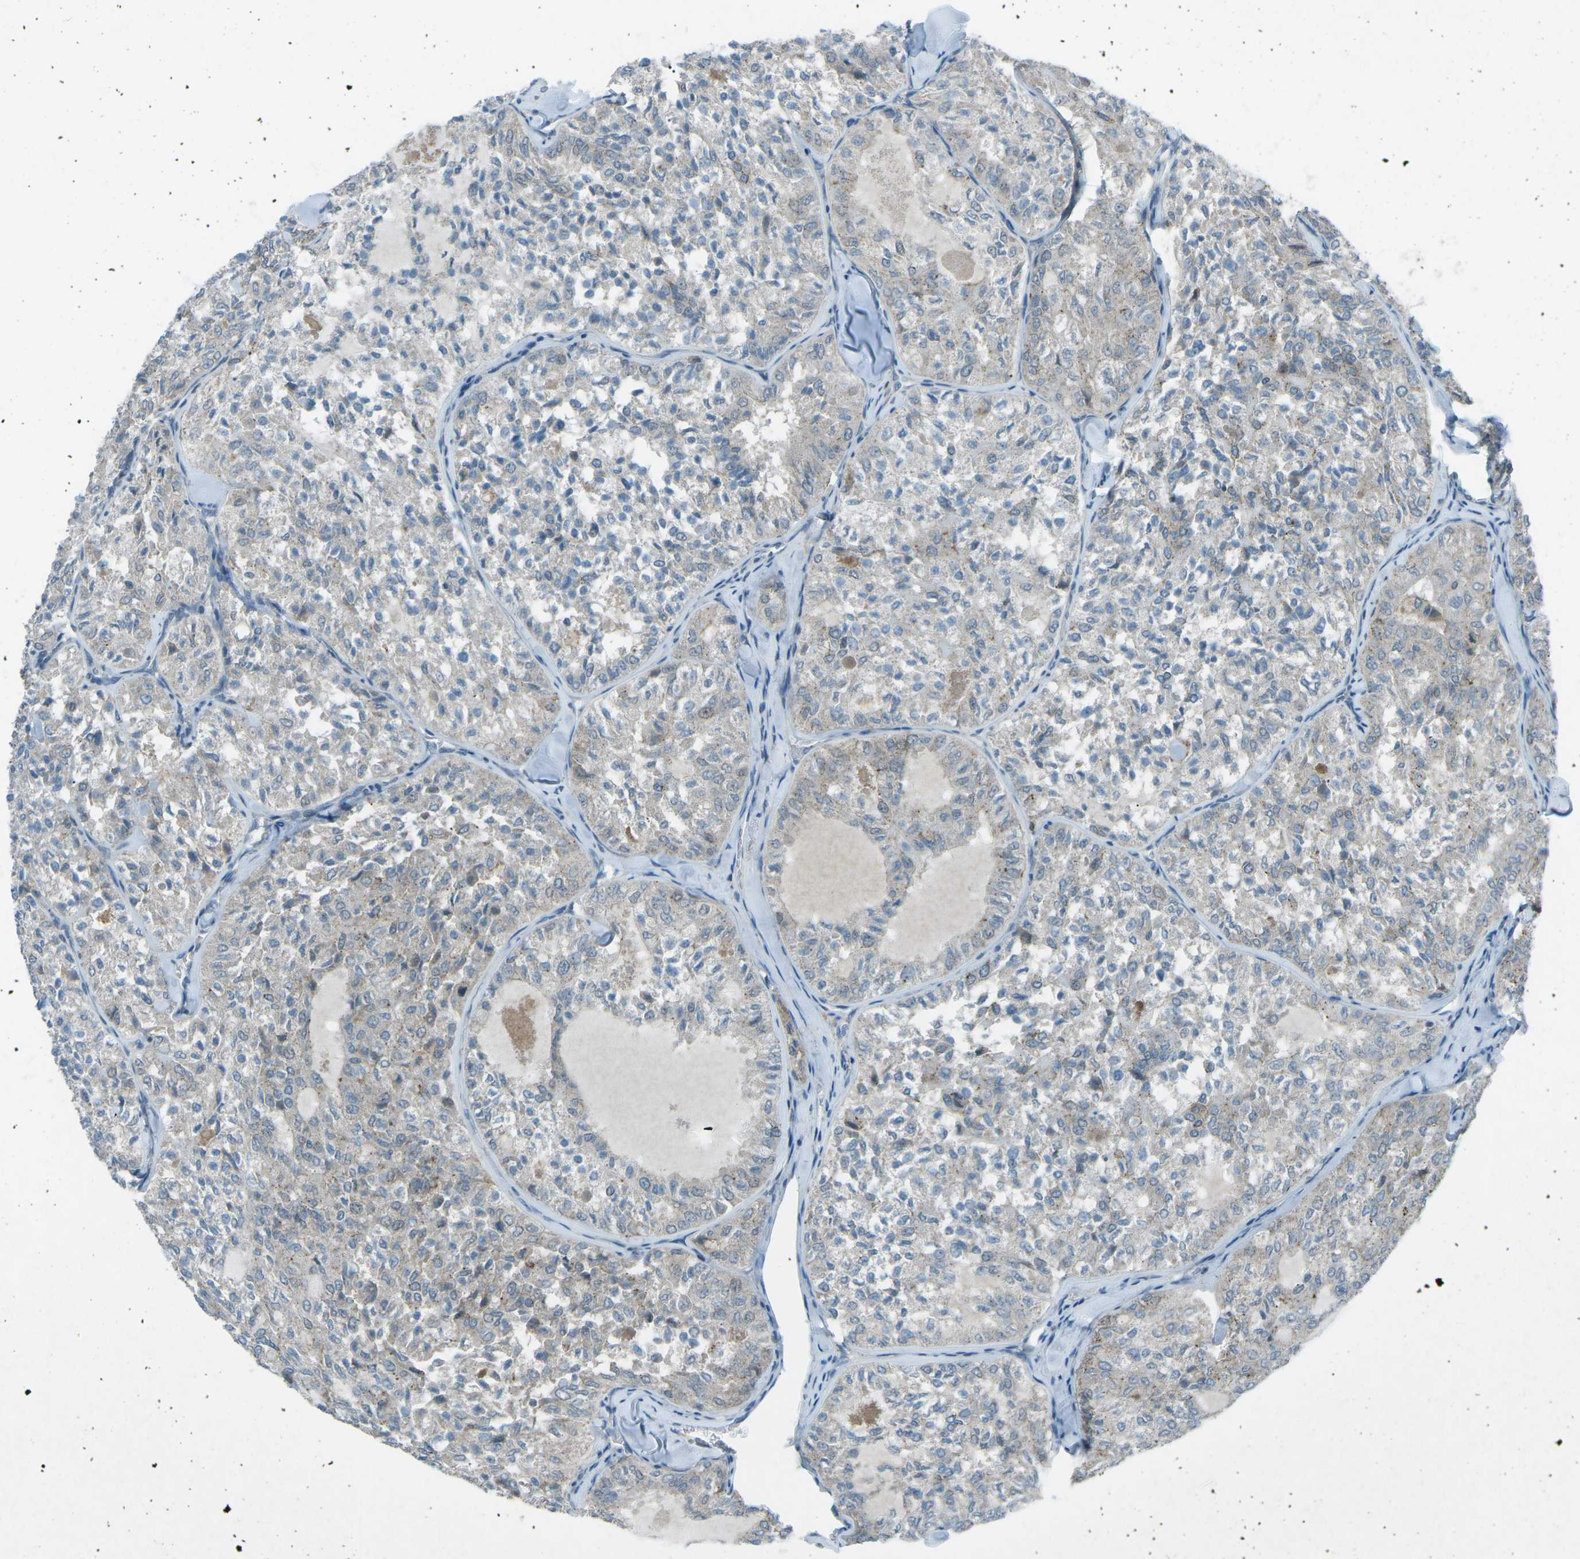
{"staining": {"intensity": "moderate", "quantity": "<25%", "location": "cytoplasmic/membranous"}, "tissue": "thyroid cancer", "cell_type": "Tumor cells", "image_type": "cancer", "snomed": [{"axis": "morphology", "description": "Follicular adenoma carcinoma, NOS"}, {"axis": "topography", "description": "Thyroid gland"}], "caption": "Immunohistochemical staining of thyroid follicular adenoma carcinoma shows low levels of moderate cytoplasmic/membranous protein positivity in approximately <25% of tumor cells.", "gene": "PRKCA", "patient": {"sex": "male", "age": 75}}